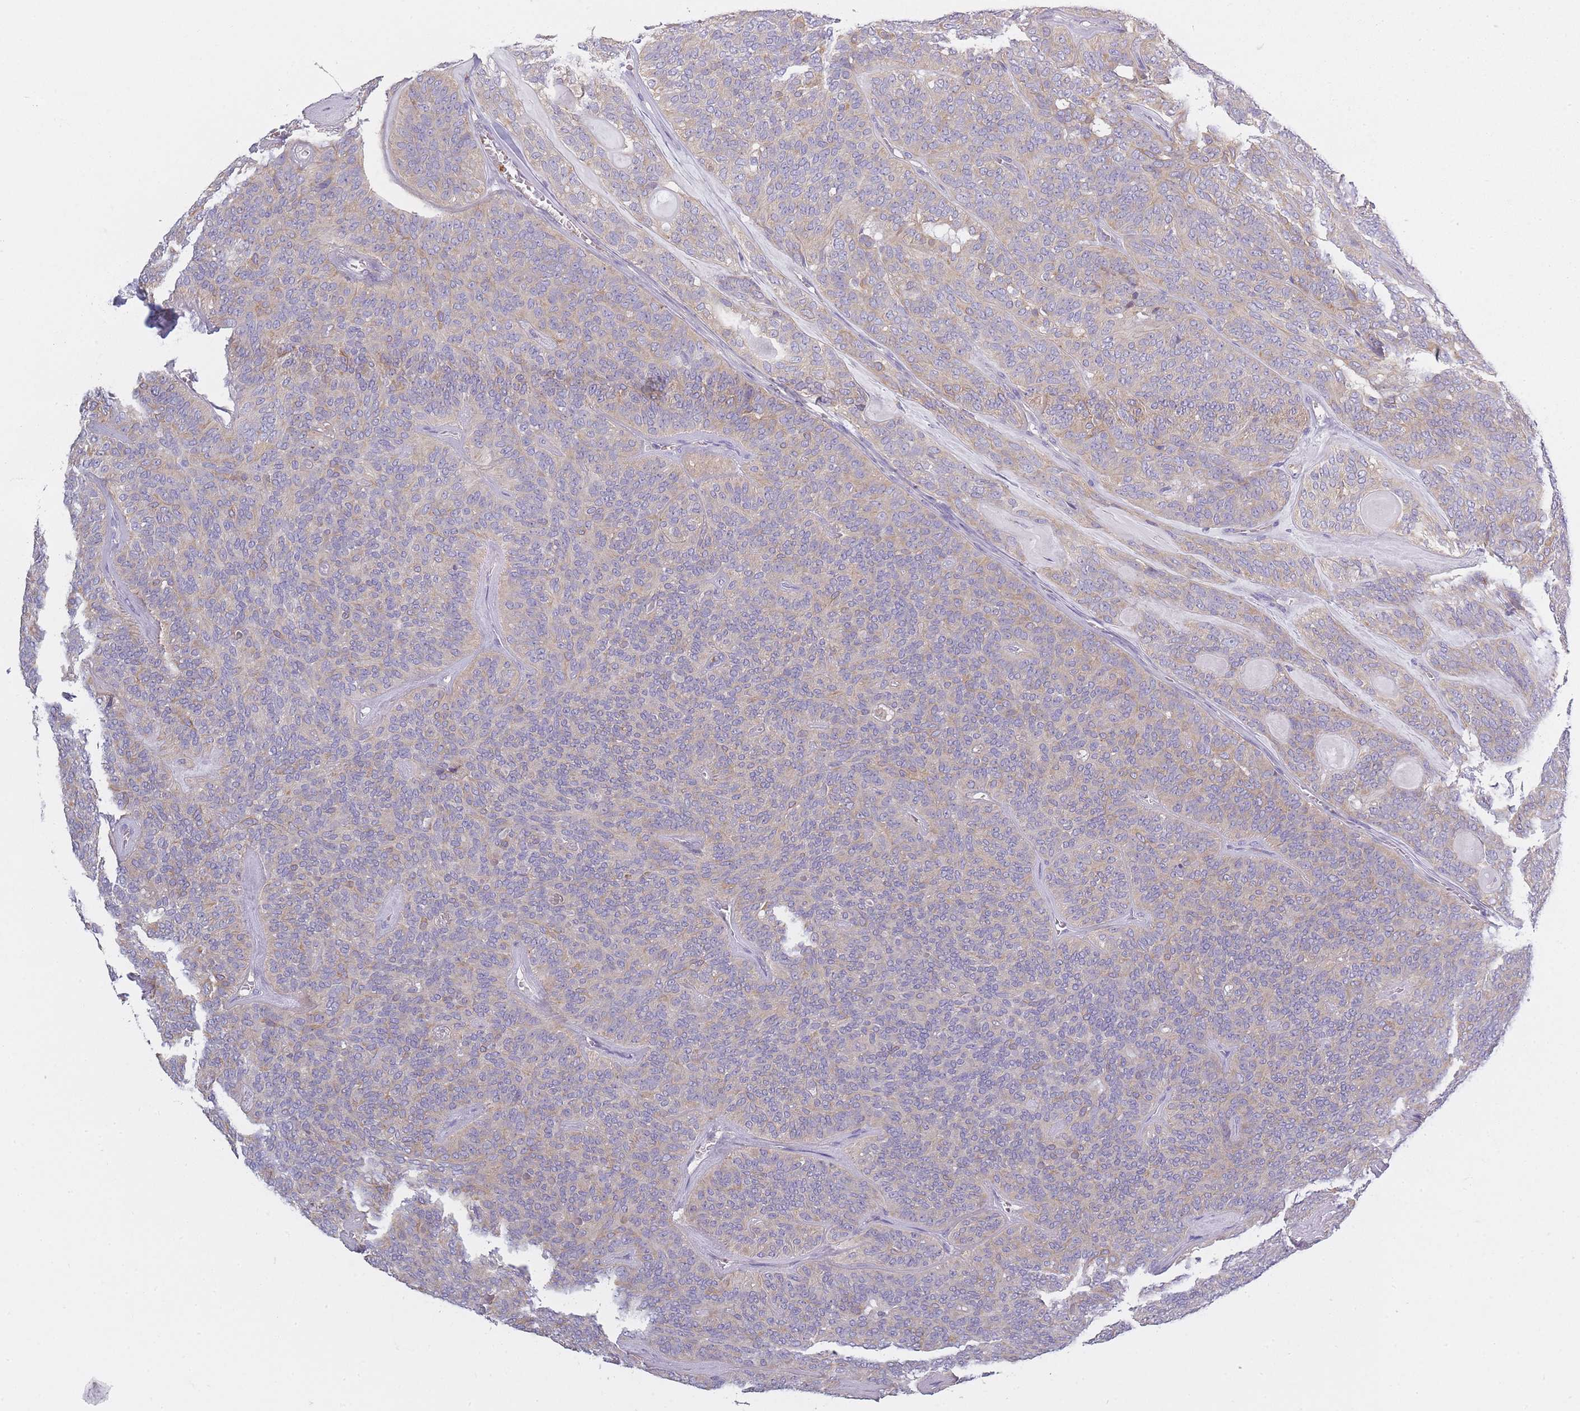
{"staining": {"intensity": "weak", "quantity": "<25%", "location": "cytoplasmic/membranous"}, "tissue": "head and neck cancer", "cell_type": "Tumor cells", "image_type": "cancer", "snomed": [{"axis": "morphology", "description": "Adenocarcinoma, NOS"}, {"axis": "topography", "description": "Head-Neck"}], "caption": "IHC micrograph of neoplastic tissue: human head and neck cancer (adenocarcinoma) stained with DAB exhibits no significant protein staining in tumor cells.", "gene": "AP3M2", "patient": {"sex": "male", "age": 66}}